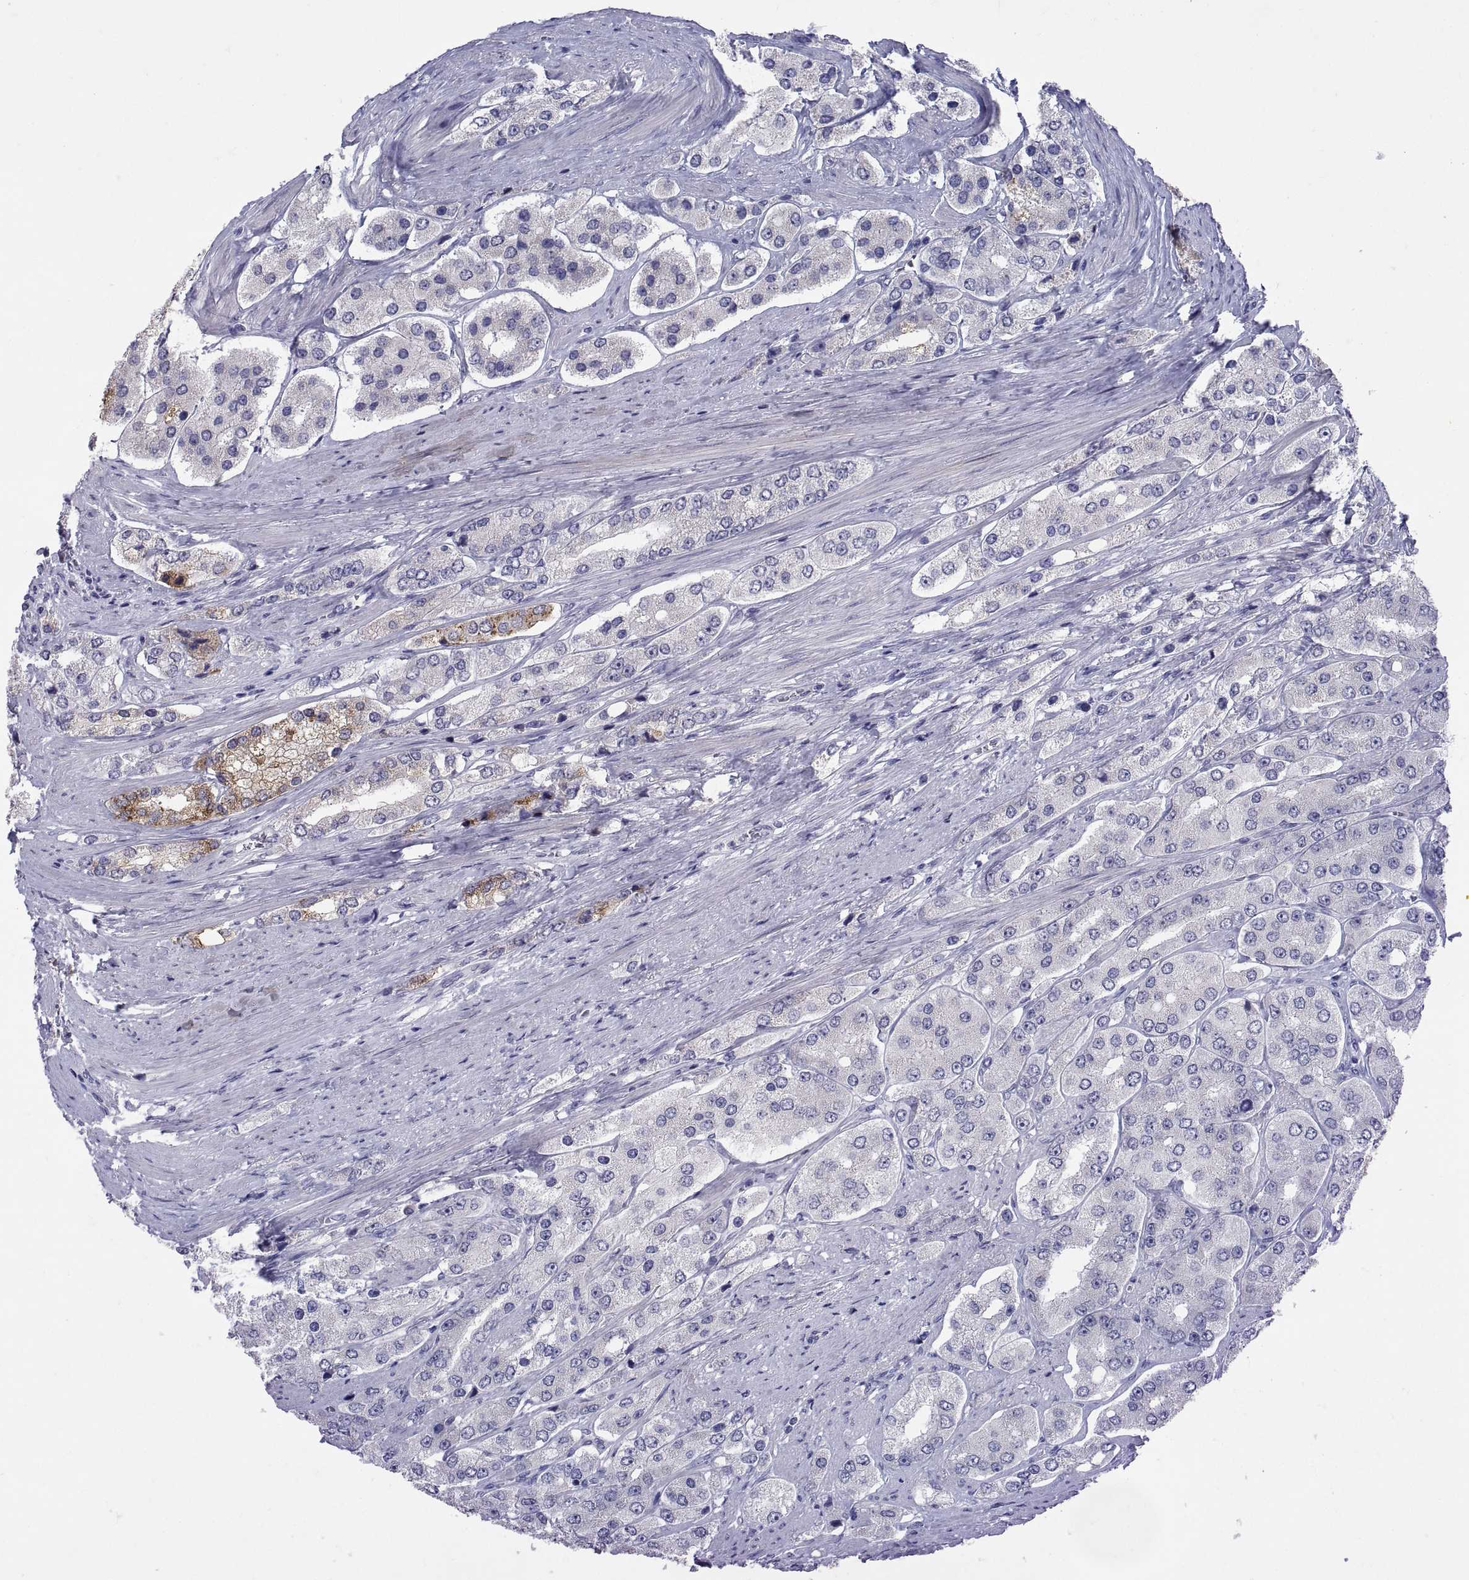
{"staining": {"intensity": "moderate", "quantity": "<25%", "location": "cytoplasmic/membranous"}, "tissue": "prostate cancer", "cell_type": "Tumor cells", "image_type": "cancer", "snomed": [{"axis": "morphology", "description": "Adenocarcinoma, Low grade"}, {"axis": "topography", "description": "Prostate"}], "caption": "Immunohistochemical staining of prostate low-grade adenocarcinoma displays moderate cytoplasmic/membranous protein staining in about <25% of tumor cells.", "gene": "PTN", "patient": {"sex": "male", "age": 69}}